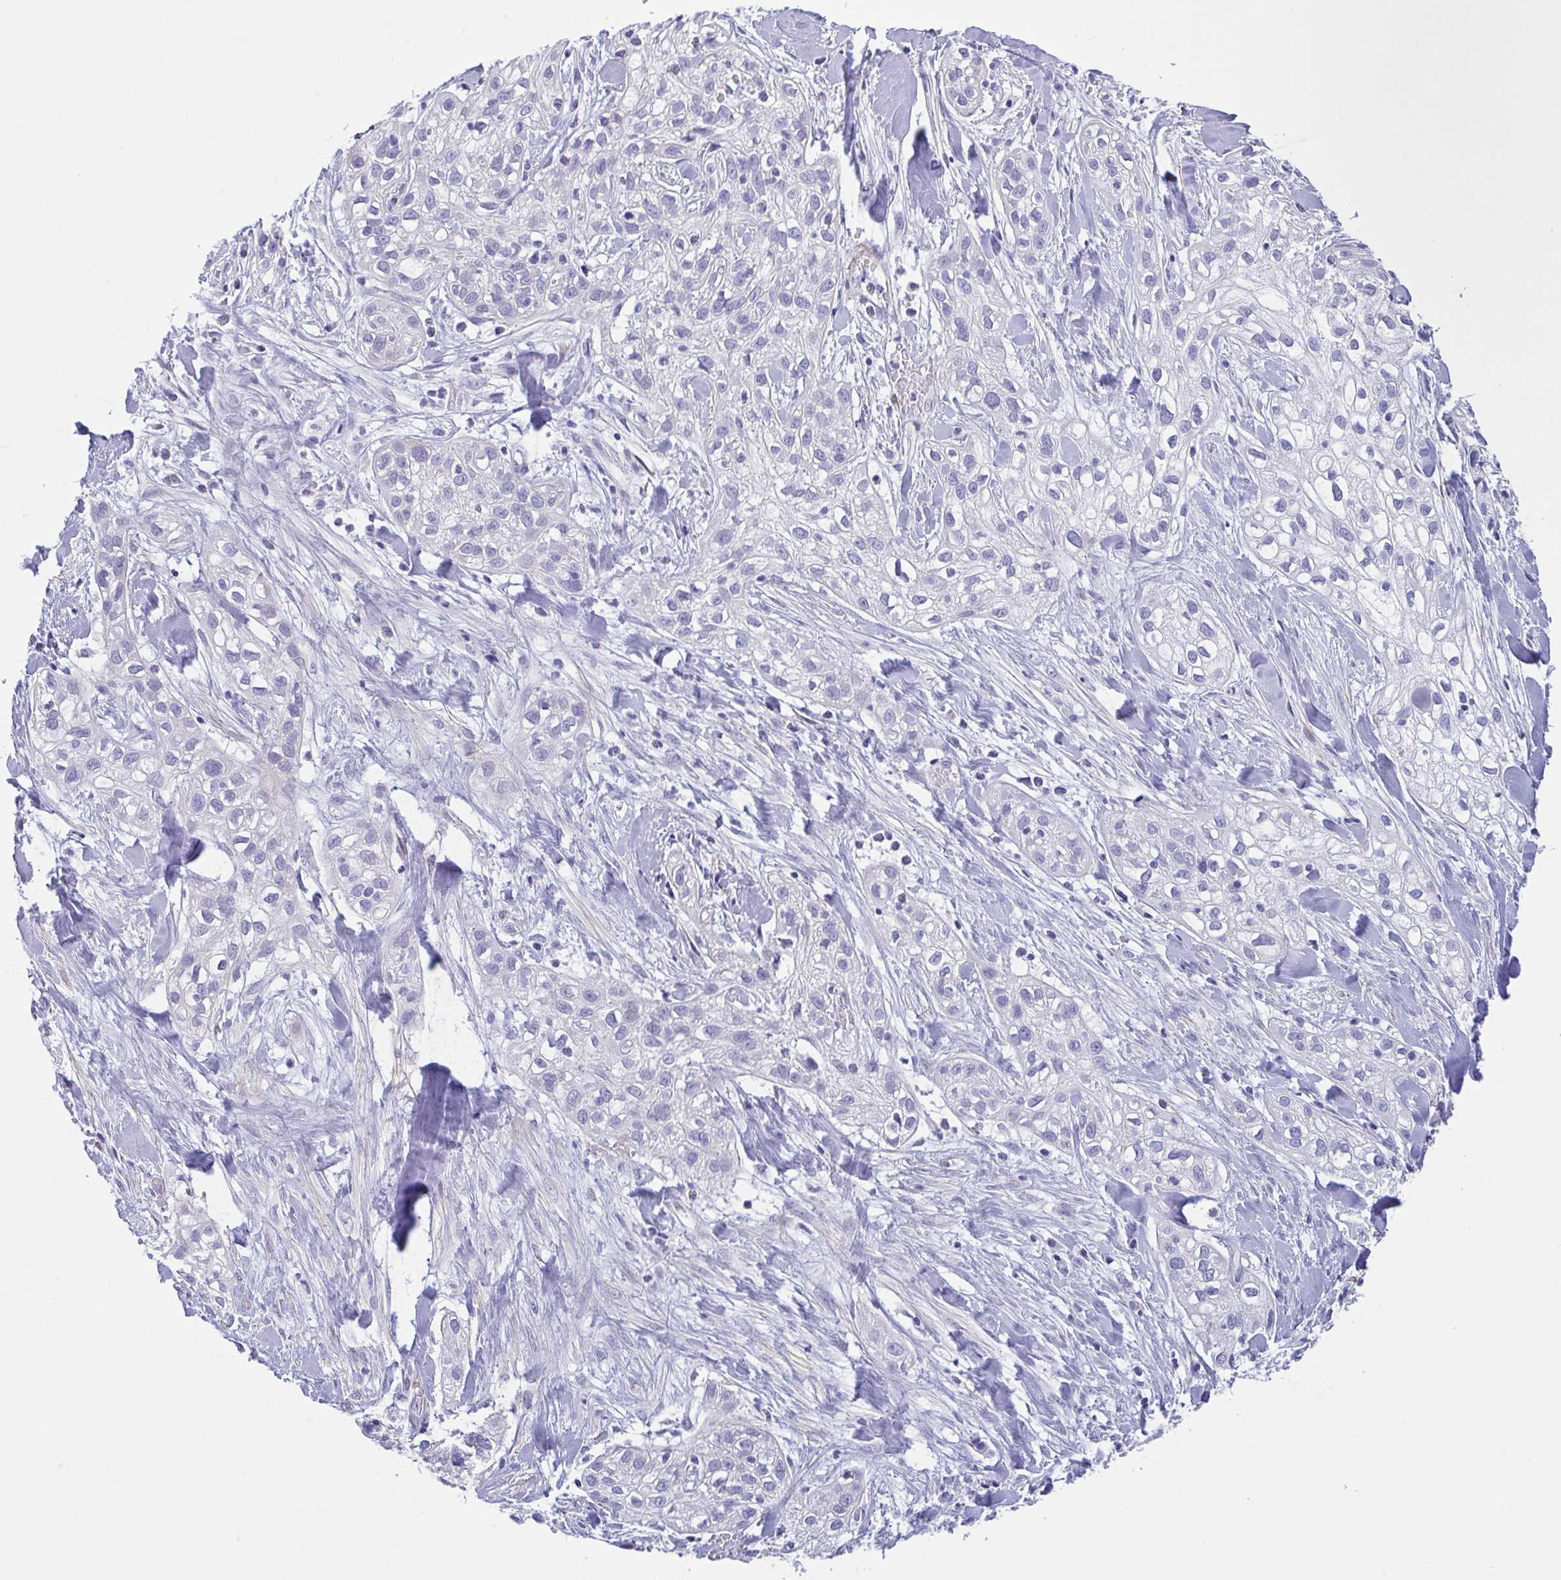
{"staining": {"intensity": "negative", "quantity": "none", "location": "none"}, "tissue": "skin cancer", "cell_type": "Tumor cells", "image_type": "cancer", "snomed": [{"axis": "morphology", "description": "Squamous cell carcinoma, NOS"}, {"axis": "topography", "description": "Skin"}], "caption": "This is a micrograph of IHC staining of squamous cell carcinoma (skin), which shows no positivity in tumor cells.", "gene": "AHCYL2", "patient": {"sex": "male", "age": 82}}